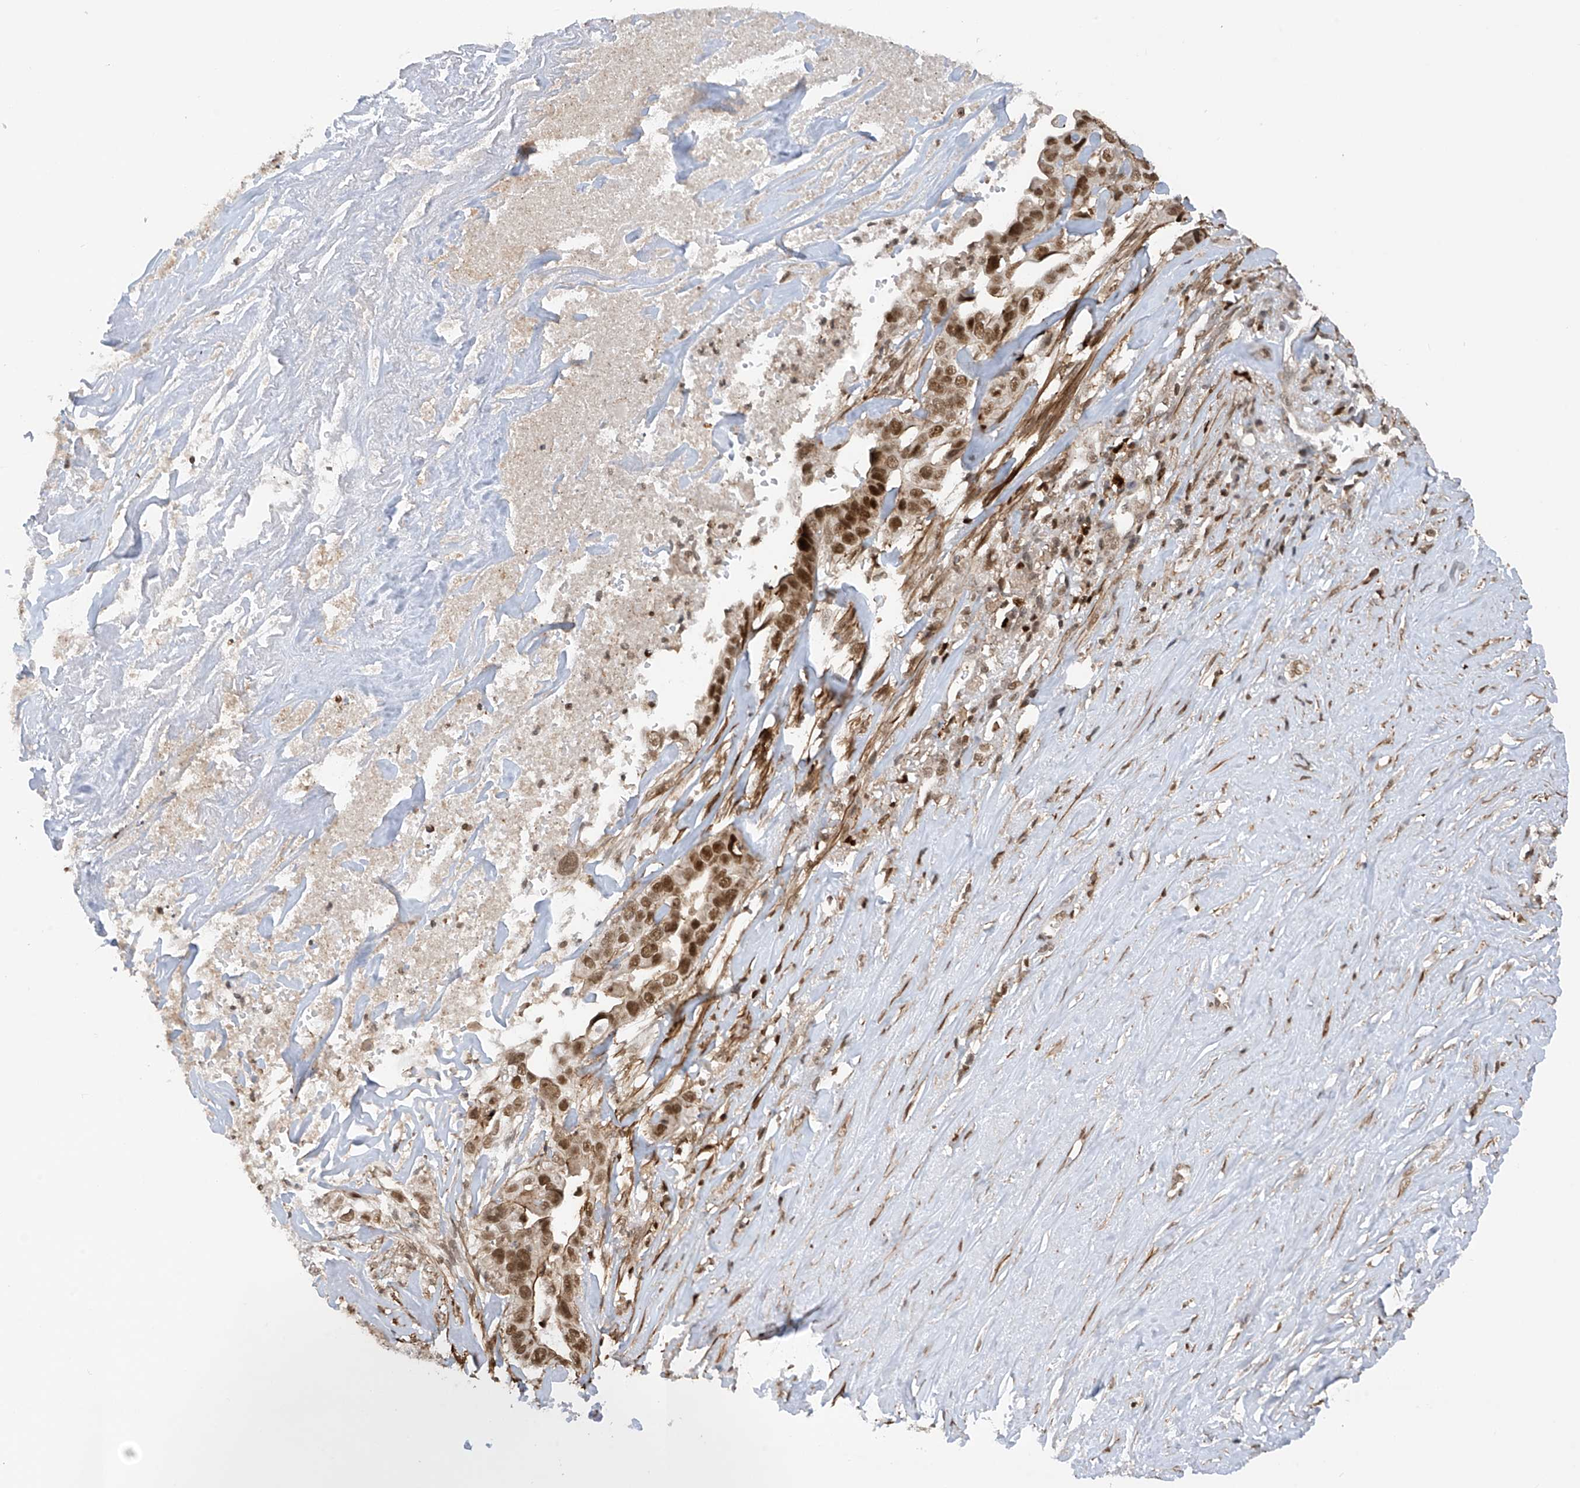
{"staining": {"intensity": "strong", "quantity": ">75%", "location": "nuclear"}, "tissue": "liver cancer", "cell_type": "Tumor cells", "image_type": "cancer", "snomed": [{"axis": "morphology", "description": "Cholangiocarcinoma"}, {"axis": "topography", "description": "Liver"}], "caption": "This is an image of immunohistochemistry staining of liver cholangiocarcinoma, which shows strong staining in the nuclear of tumor cells.", "gene": "REPIN1", "patient": {"sex": "female", "age": 79}}